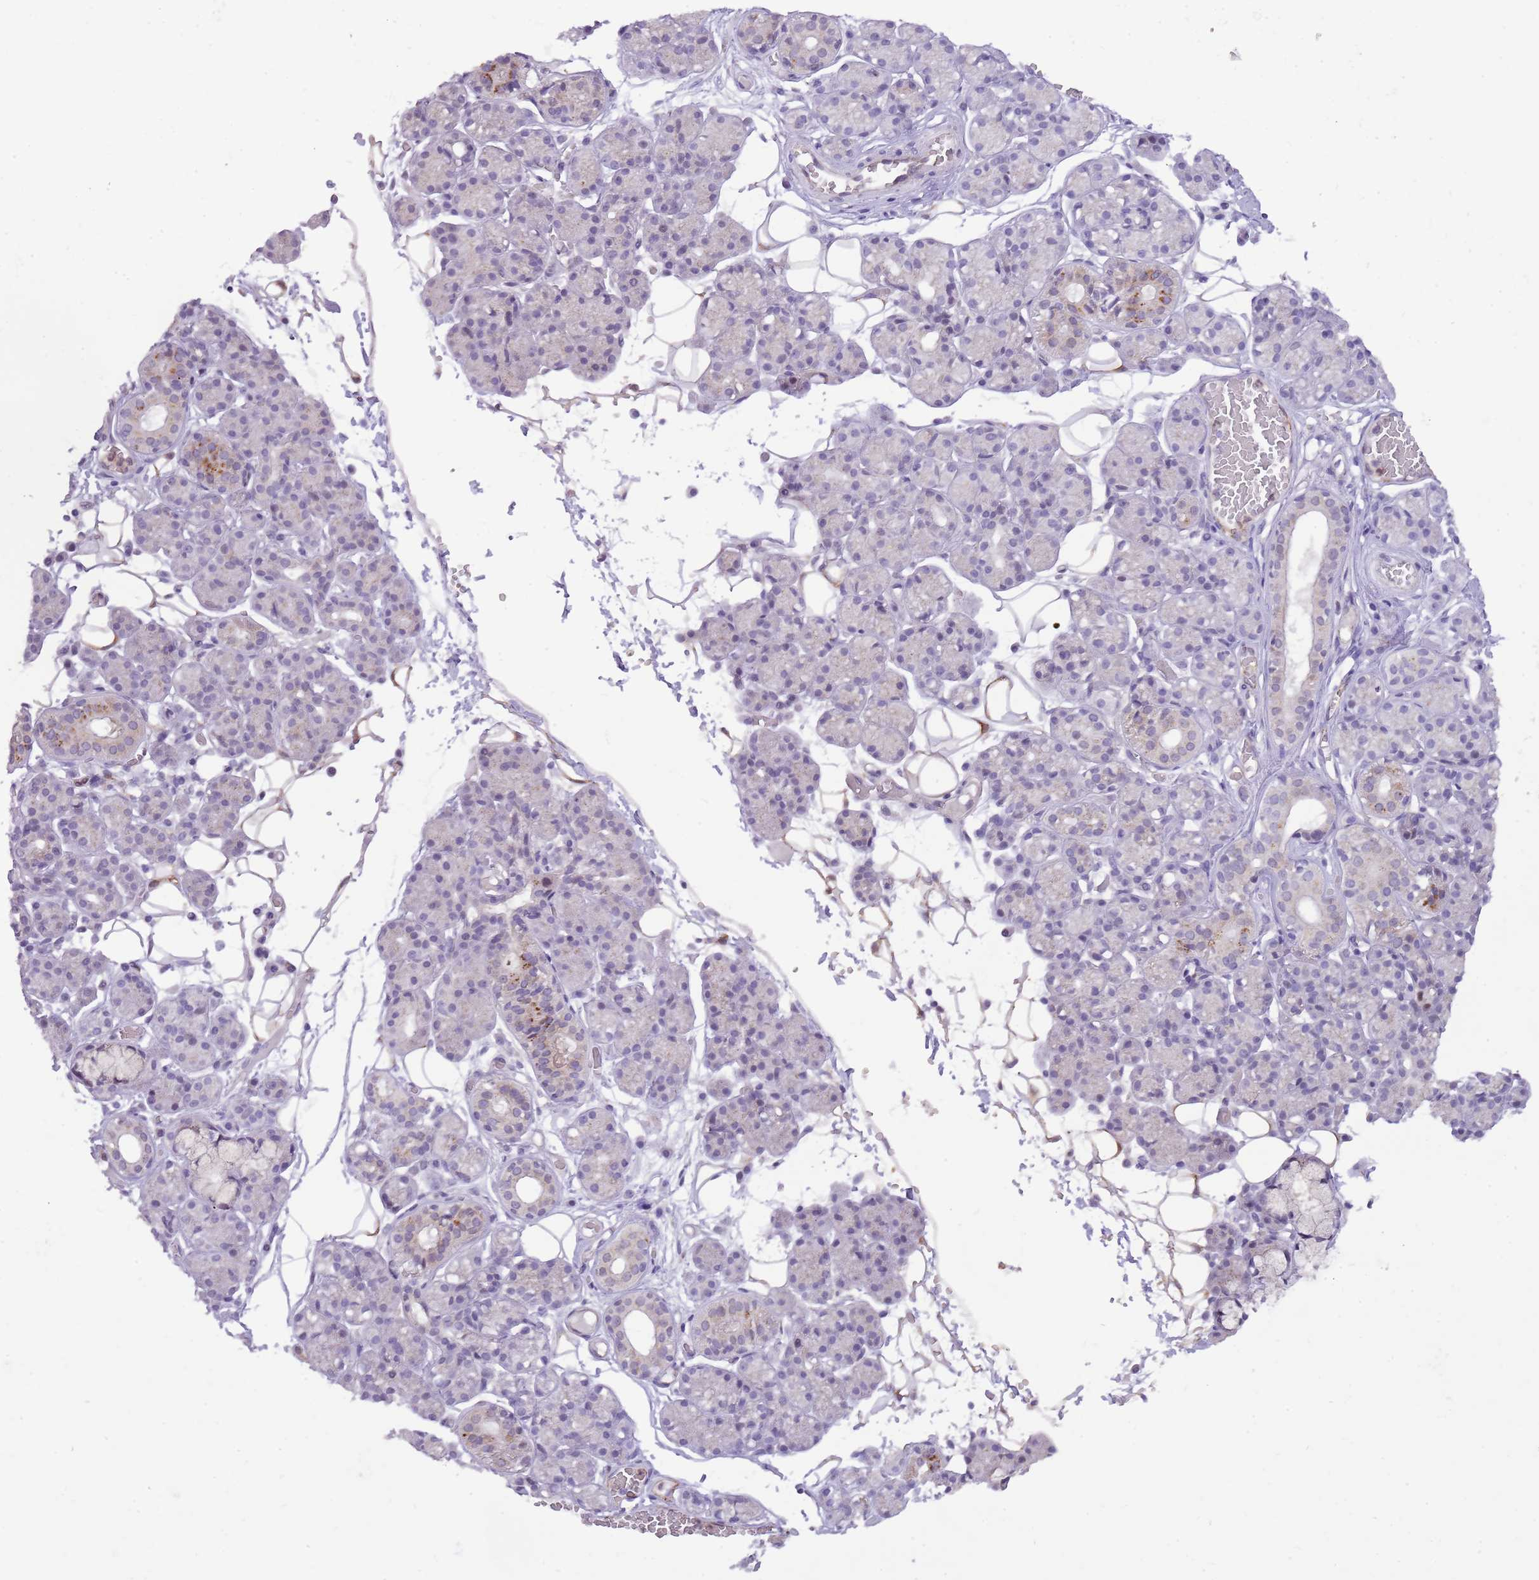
{"staining": {"intensity": "moderate", "quantity": "<25%", "location": "cytoplasmic/membranous"}, "tissue": "salivary gland", "cell_type": "Glandular cells", "image_type": "normal", "snomed": [{"axis": "morphology", "description": "Normal tissue, NOS"}, {"axis": "topography", "description": "Salivary gland"}], "caption": "DAB (3,3'-diaminobenzidine) immunohistochemical staining of unremarkable human salivary gland displays moderate cytoplasmic/membranous protein staining in approximately <25% of glandular cells.", "gene": "PCNX1", "patient": {"sex": "male", "age": 63}}